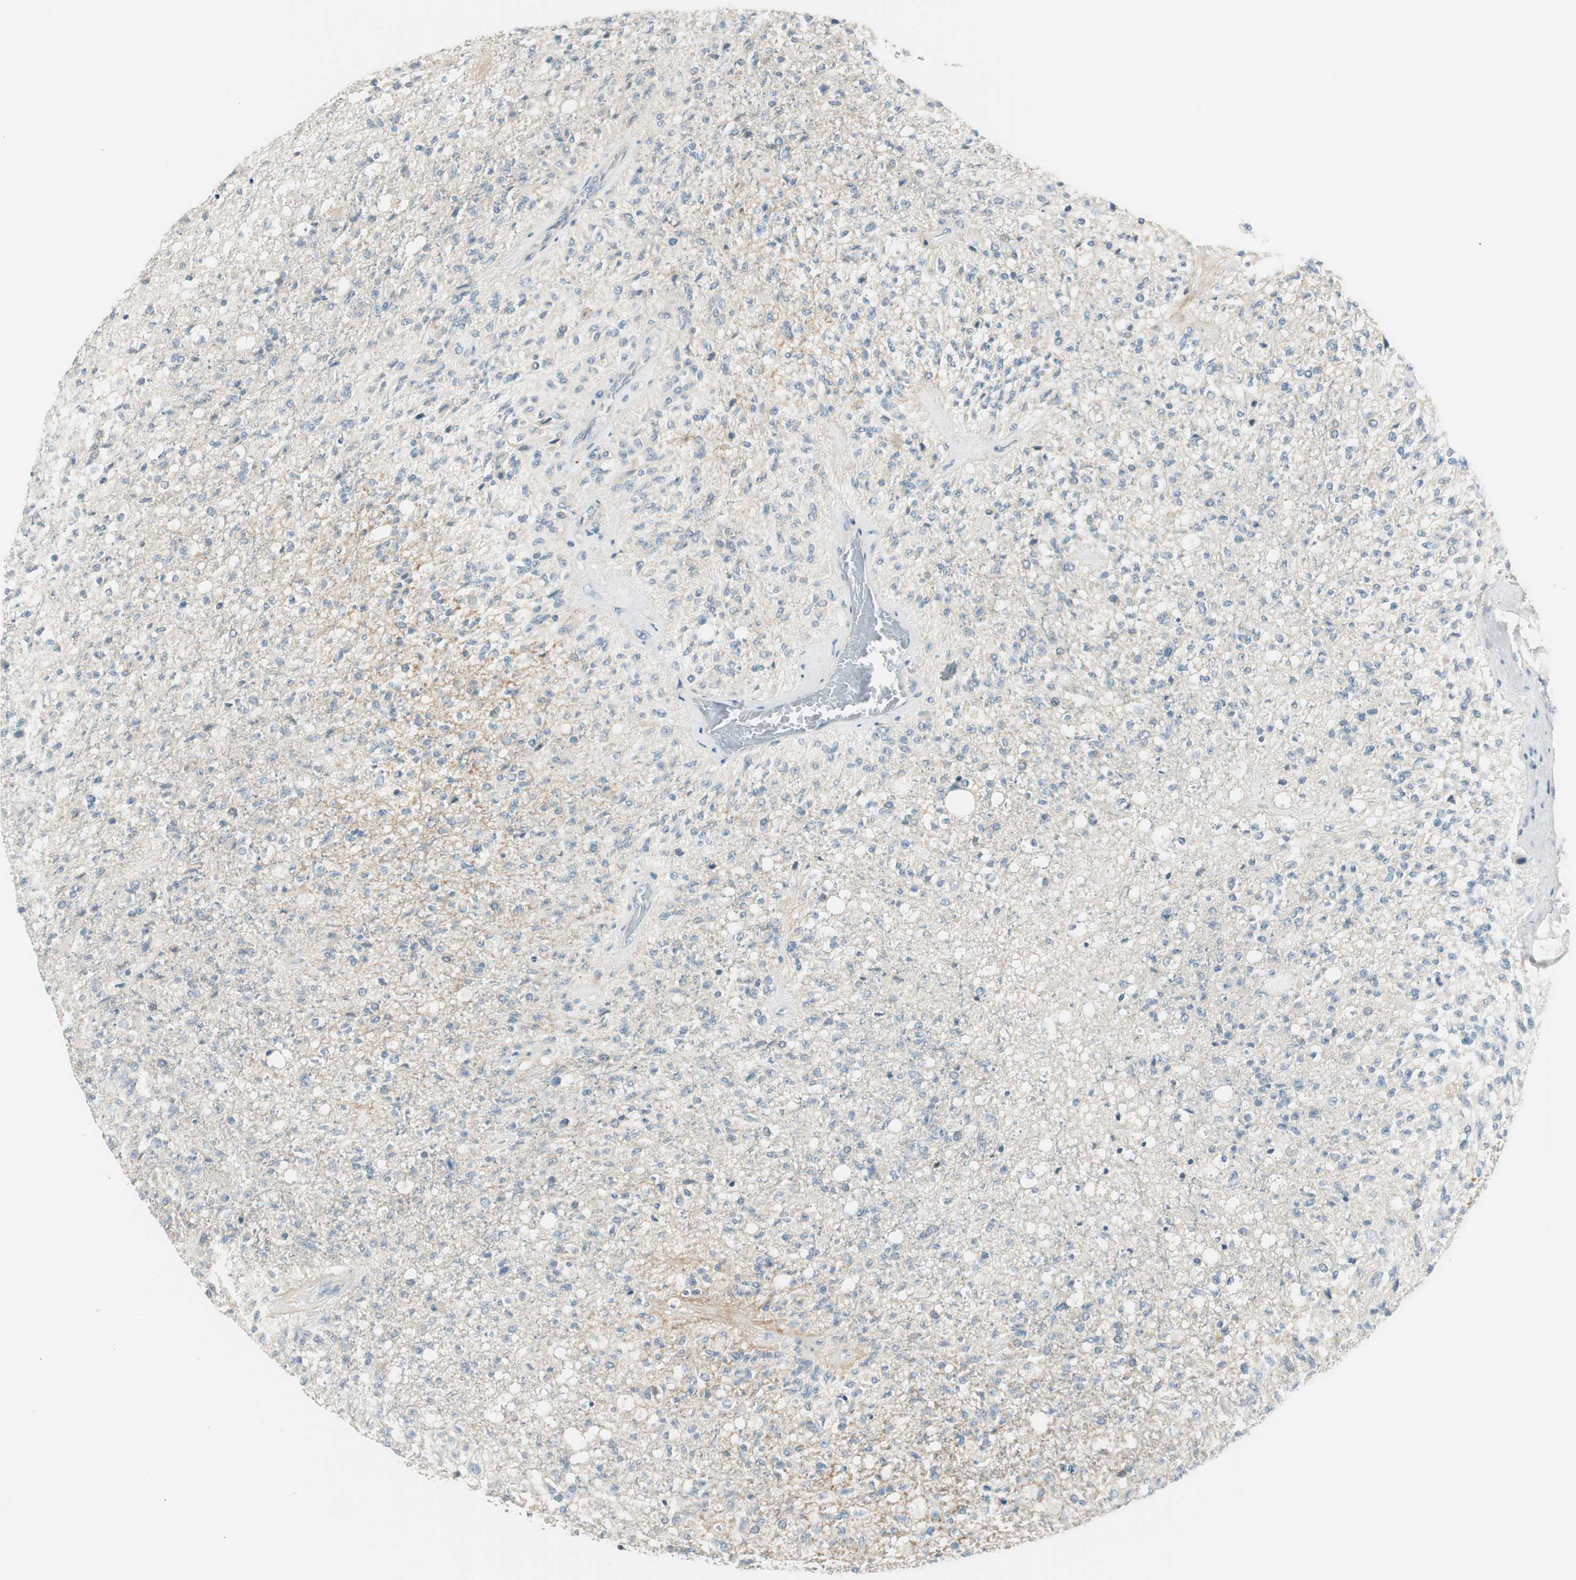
{"staining": {"intensity": "negative", "quantity": "none", "location": "none"}, "tissue": "glioma", "cell_type": "Tumor cells", "image_type": "cancer", "snomed": [{"axis": "morphology", "description": "Normal tissue, NOS"}, {"axis": "morphology", "description": "Glioma, malignant, High grade"}, {"axis": "topography", "description": "Cerebral cortex"}], "caption": "The photomicrograph displays no staining of tumor cells in malignant glioma (high-grade).", "gene": "TACR3", "patient": {"sex": "male", "age": 77}}